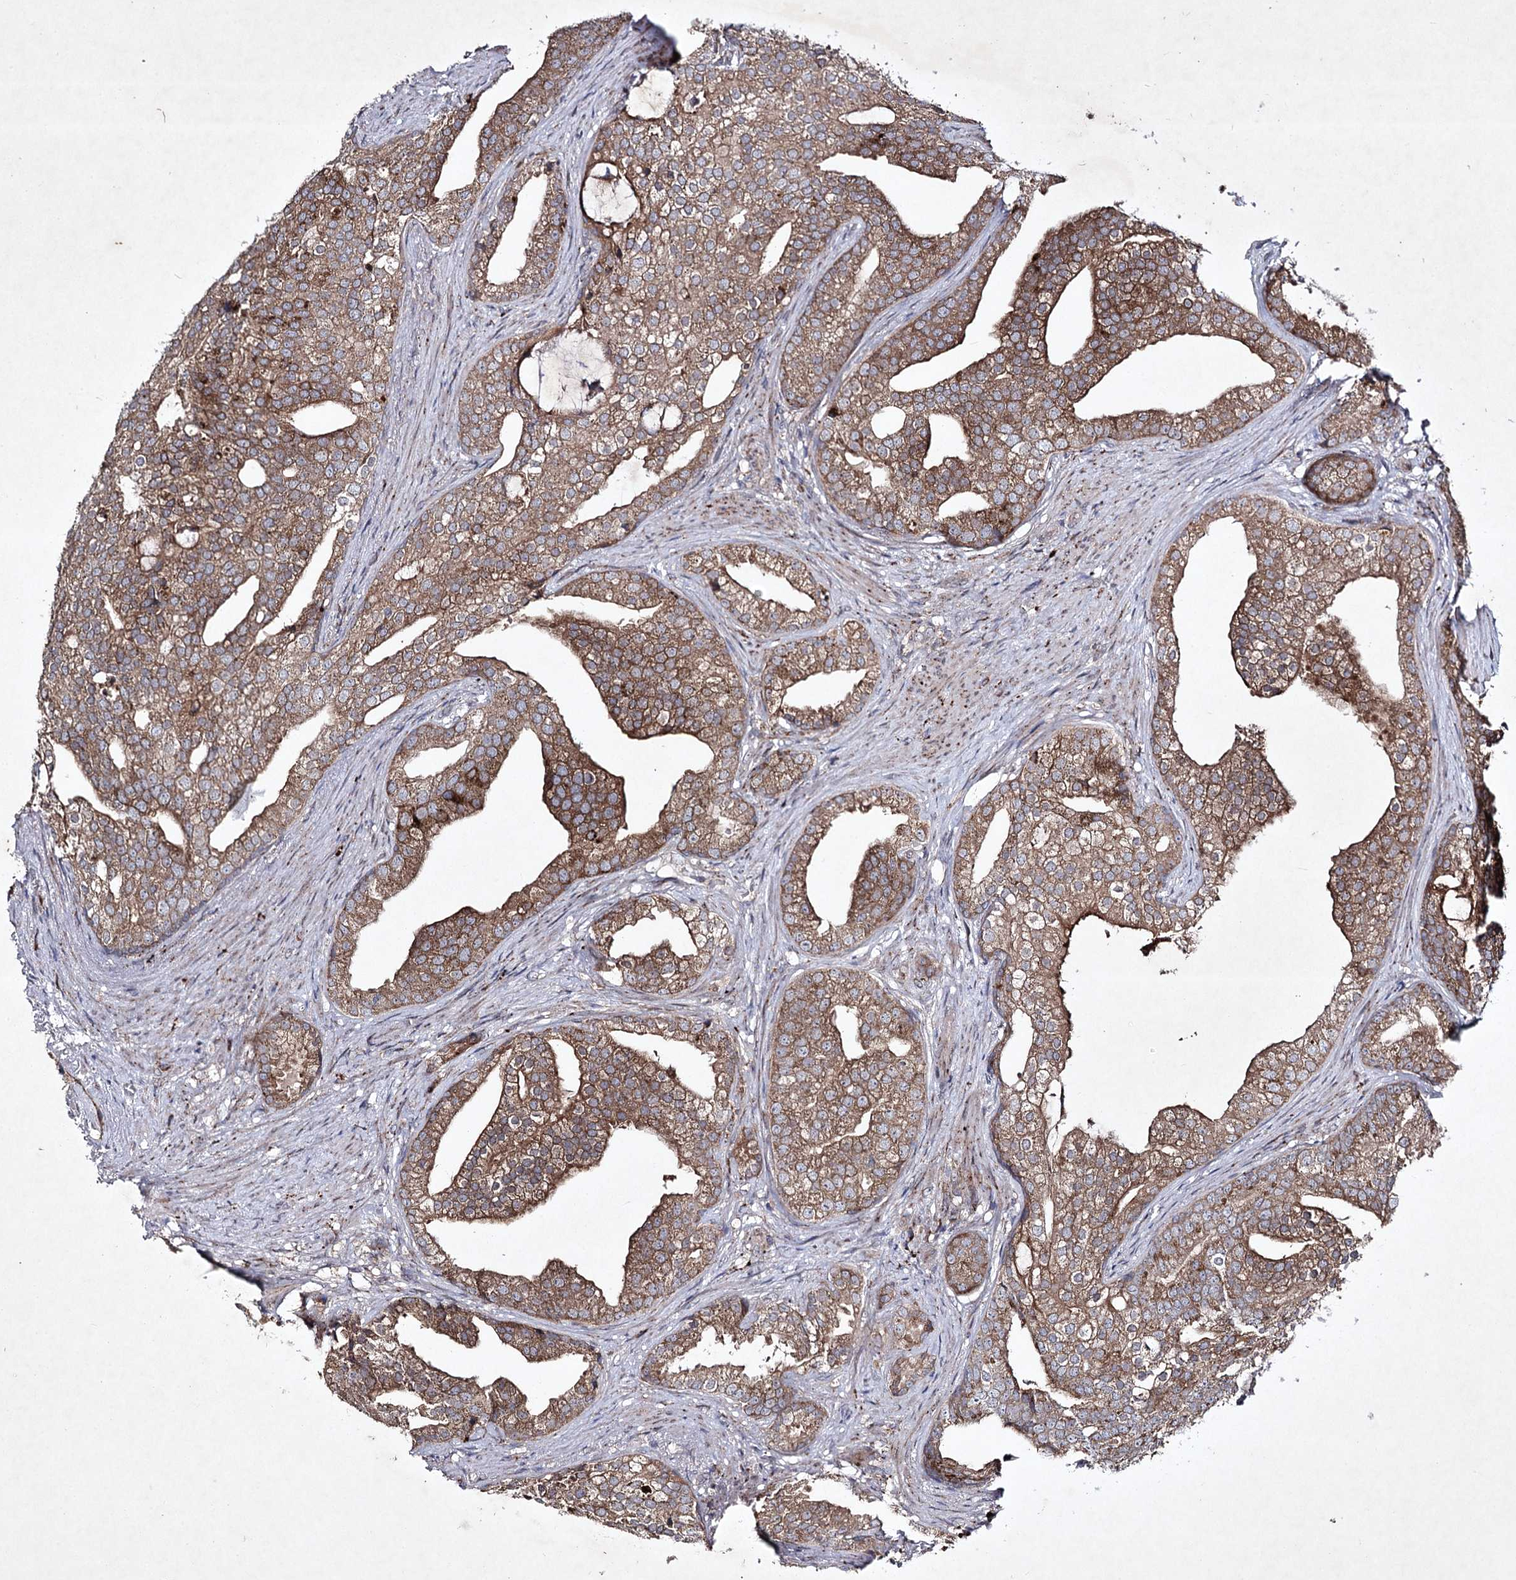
{"staining": {"intensity": "moderate", "quantity": ">75%", "location": "cytoplasmic/membranous"}, "tissue": "prostate cancer", "cell_type": "Tumor cells", "image_type": "cancer", "snomed": [{"axis": "morphology", "description": "Adenocarcinoma, Low grade"}, {"axis": "topography", "description": "Prostate"}], "caption": "Immunohistochemical staining of human adenocarcinoma (low-grade) (prostate) shows medium levels of moderate cytoplasmic/membranous protein positivity in about >75% of tumor cells.", "gene": "ALG9", "patient": {"sex": "male", "age": 71}}